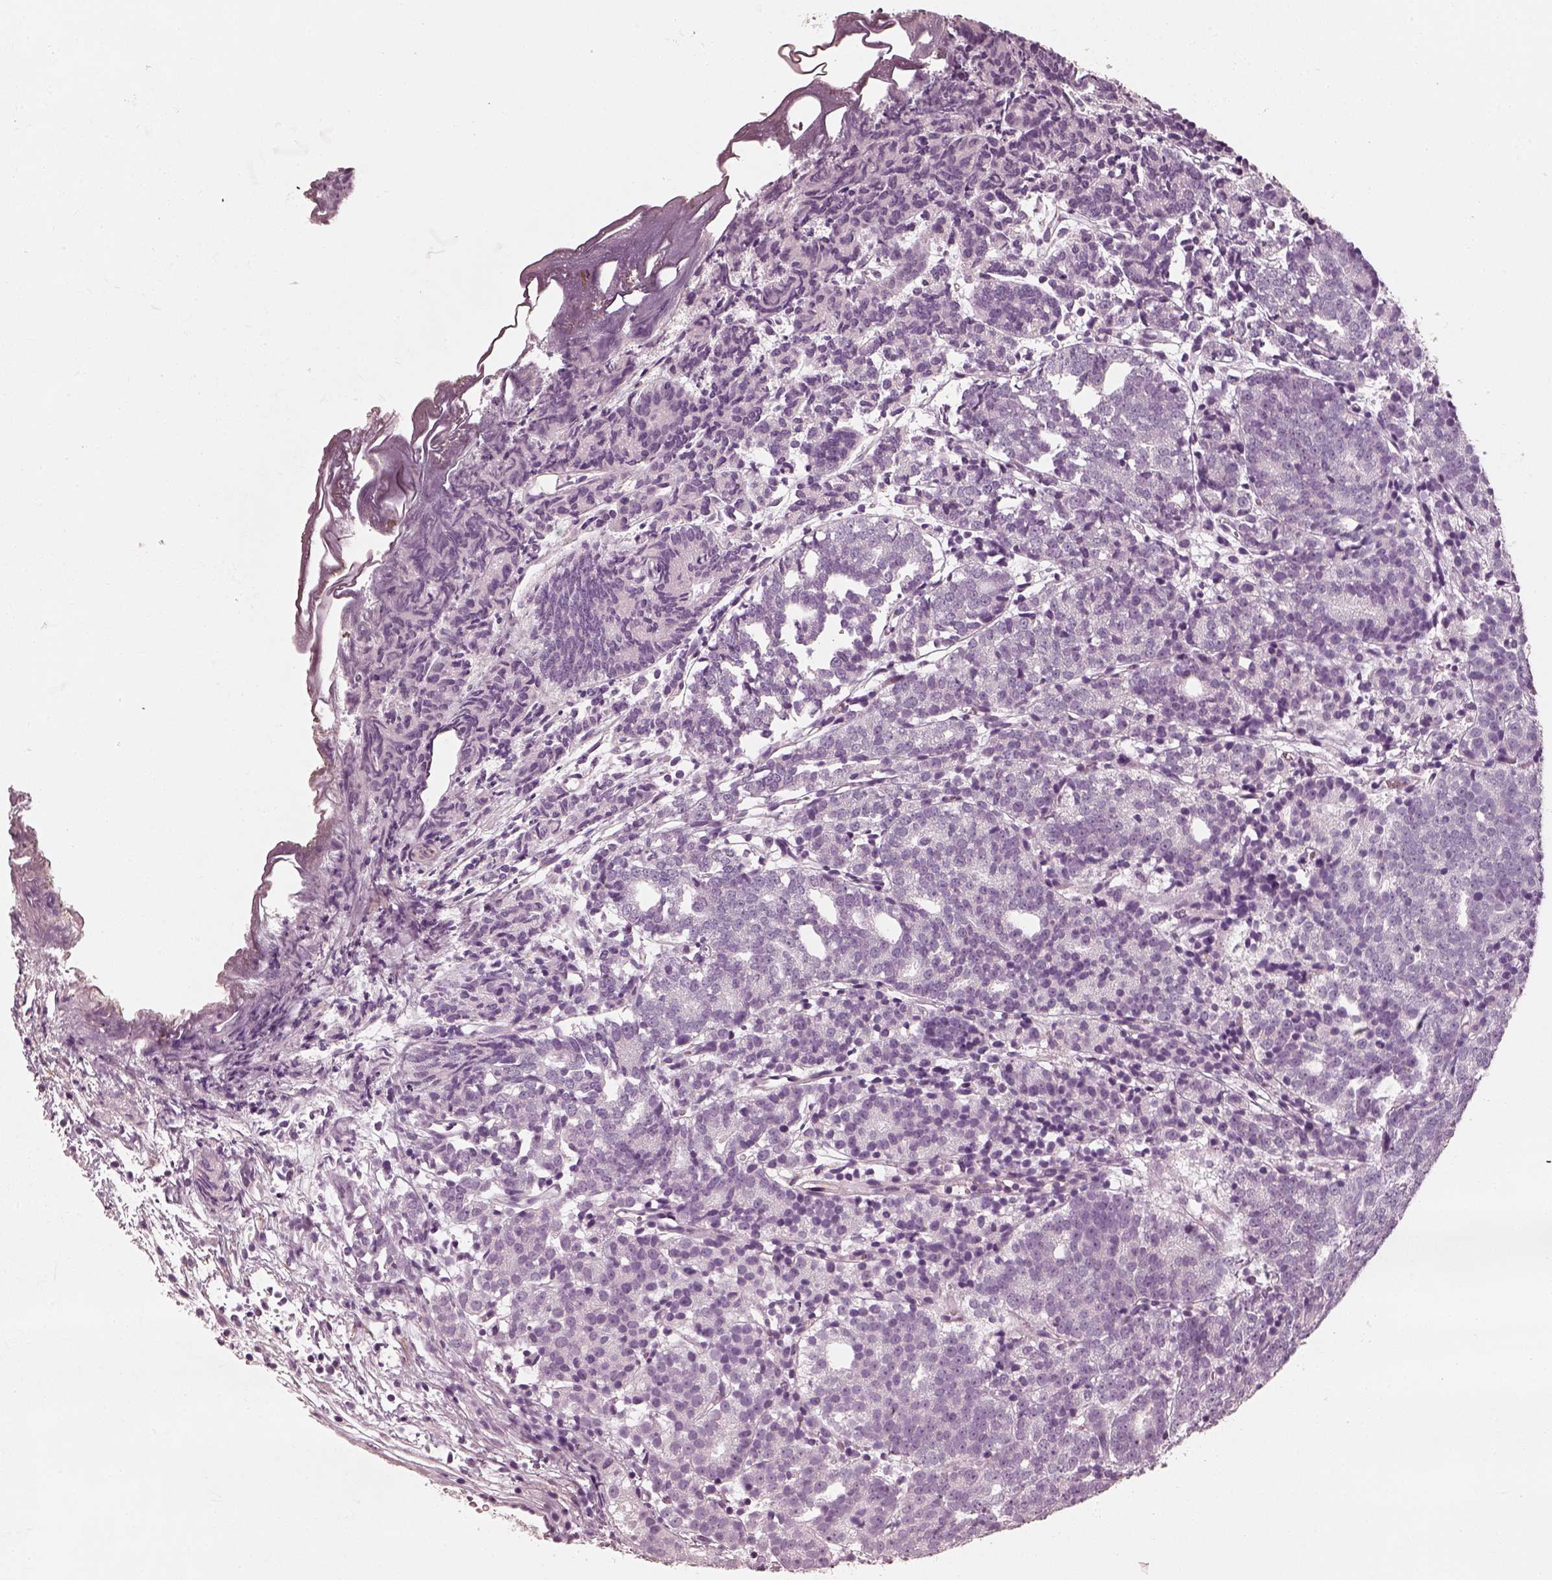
{"staining": {"intensity": "negative", "quantity": "none", "location": "none"}, "tissue": "prostate cancer", "cell_type": "Tumor cells", "image_type": "cancer", "snomed": [{"axis": "morphology", "description": "Adenocarcinoma, High grade"}, {"axis": "topography", "description": "Prostate"}], "caption": "Prostate cancer stained for a protein using immunohistochemistry (IHC) displays no expression tumor cells.", "gene": "RS1", "patient": {"sex": "male", "age": 53}}